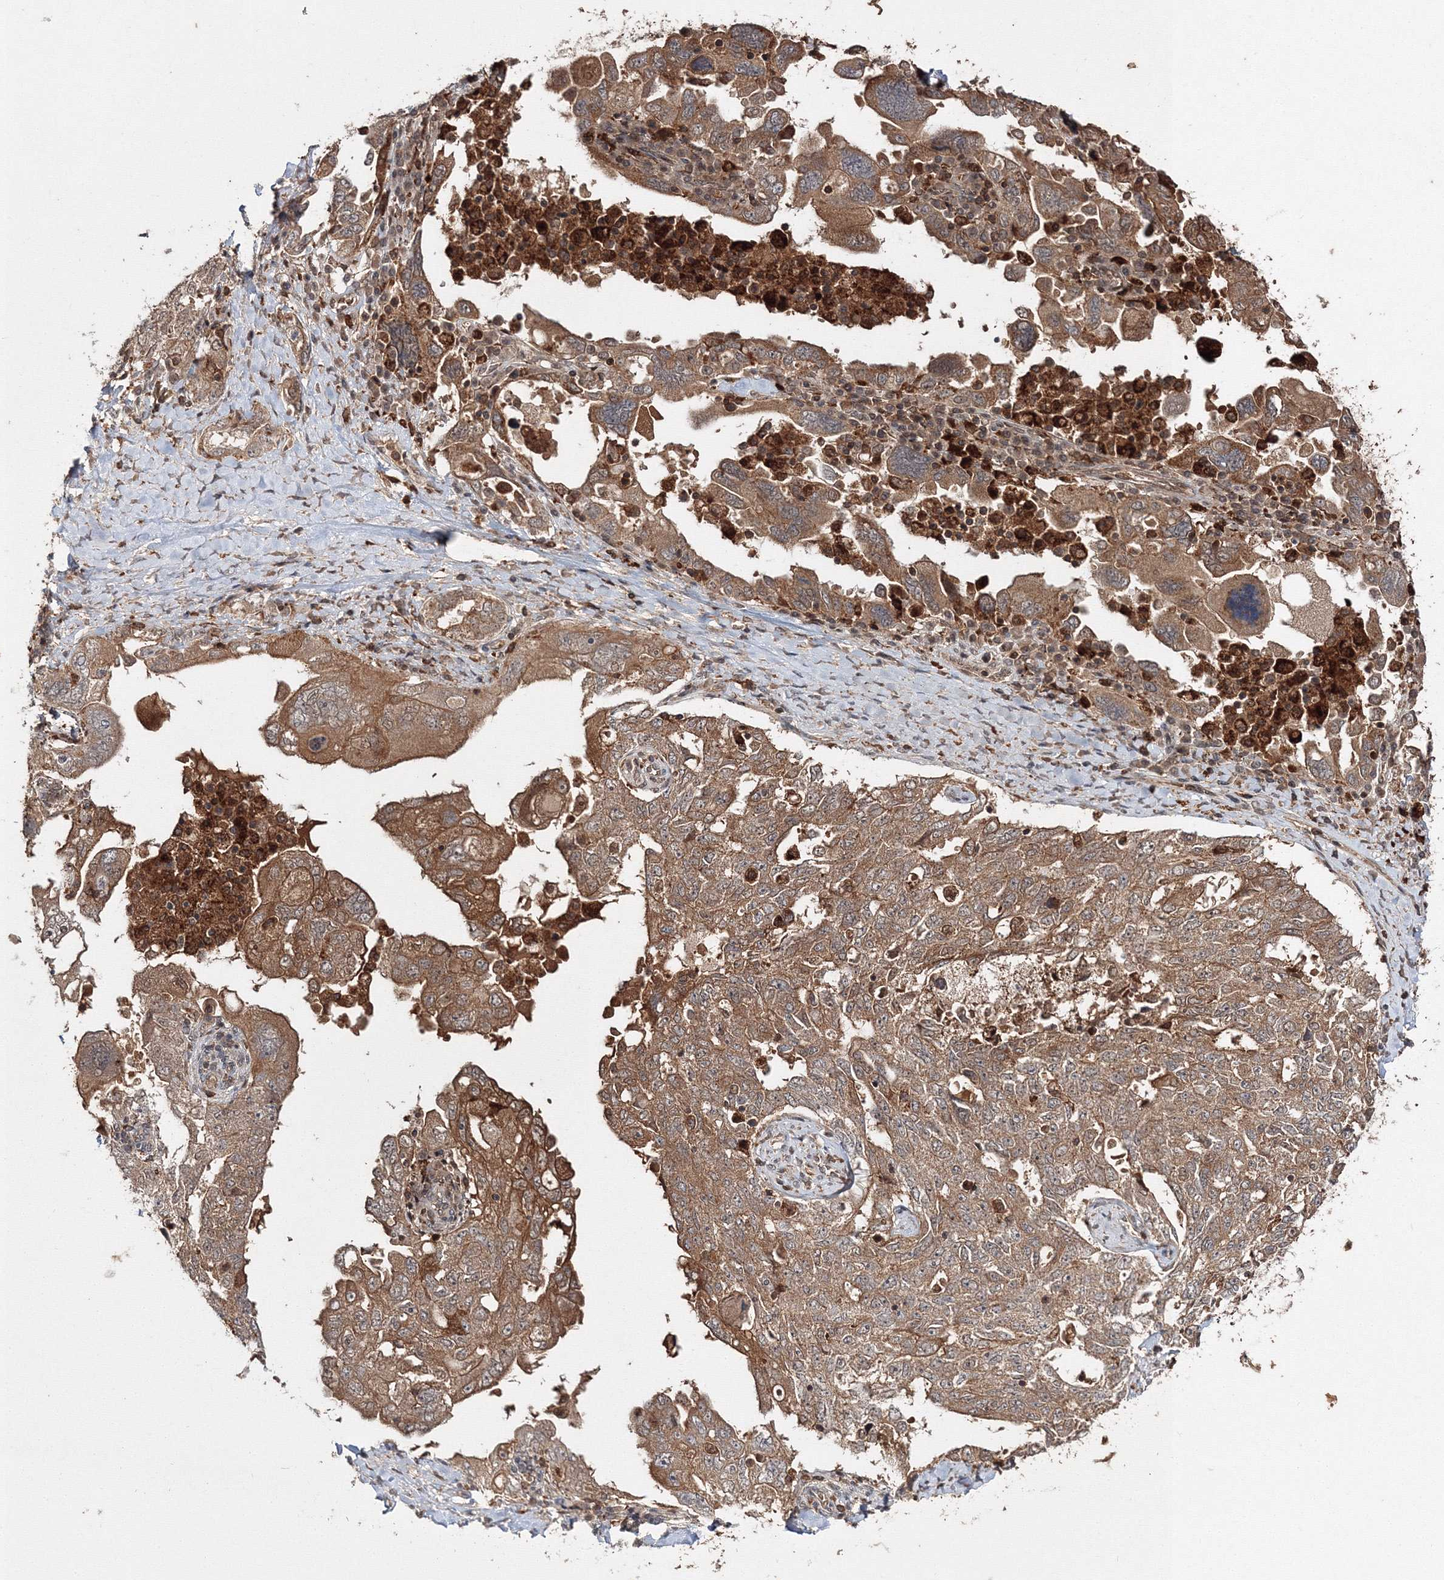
{"staining": {"intensity": "moderate", "quantity": ">75%", "location": "cytoplasmic/membranous"}, "tissue": "ovarian cancer", "cell_type": "Tumor cells", "image_type": "cancer", "snomed": [{"axis": "morphology", "description": "Carcinoma, endometroid"}, {"axis": "topography", "description": "Ovary"}], "caption": "Human ovarian endometroid carcinoma stained with a brown dye shows moderate cytoplasmic/membranous positive positivity in approximately >75% of tumor cells.", "gene": "DDO", "patient": {"sex": "female", "age": 62}}